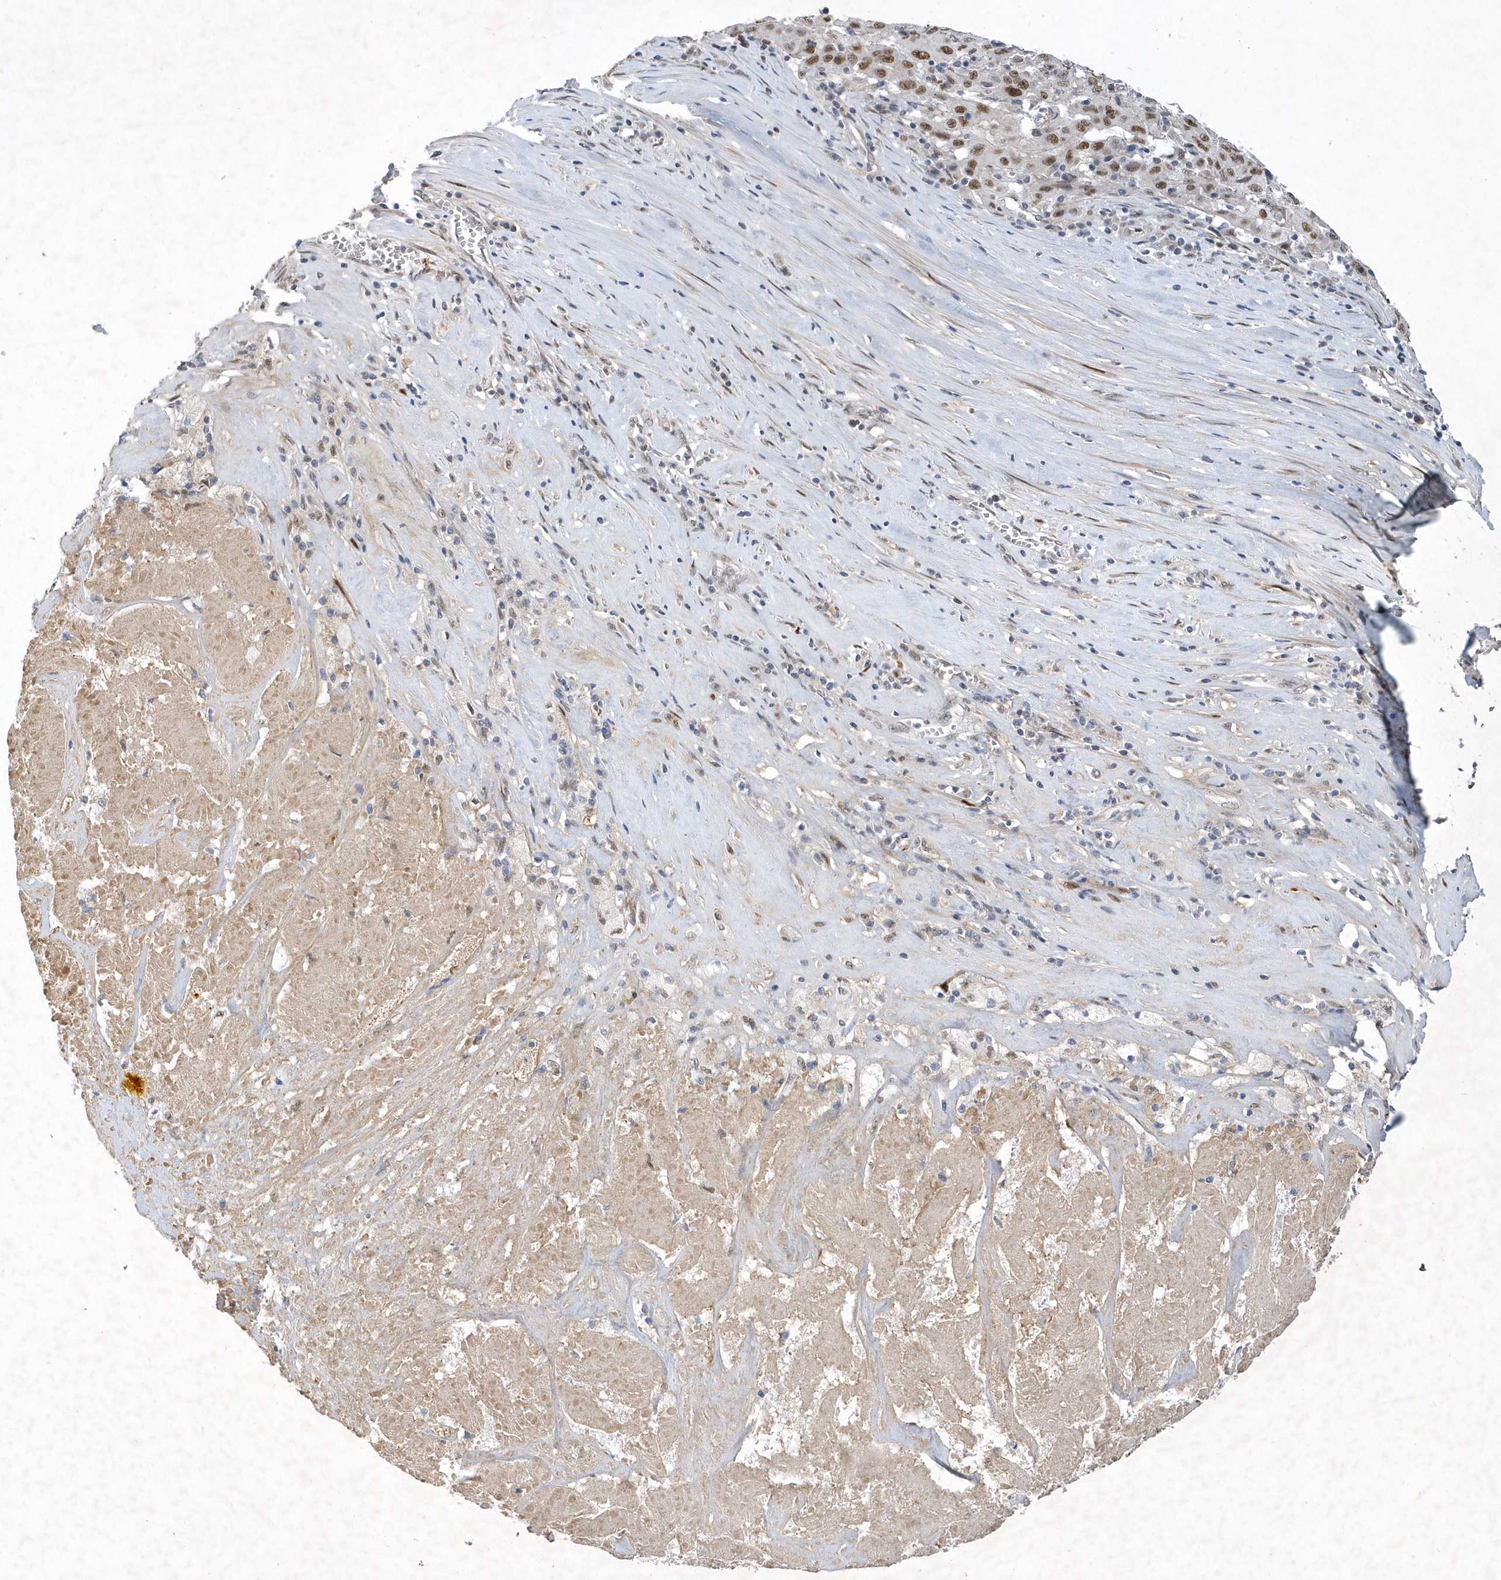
{"staining": {"intensity": "moderate", "quantity": ">75%", "location": "nuclear"}, "tissue": "pancreatic cancer", "cell_type": "Tumor cells", "image_type": "cancer", "snomed": [{"axis": "morphology", "description": "Adenocarcinoma, NOS"}, {"axis": "topography", "description": "Pancreas"}], "caption": "A medium amount of moderate nuclear staining is seen in about >75% of tumor cells in pancreatic cancer tissue.", "gene": "FAM217A", "patient": {"sex": "male", "age": 63}}